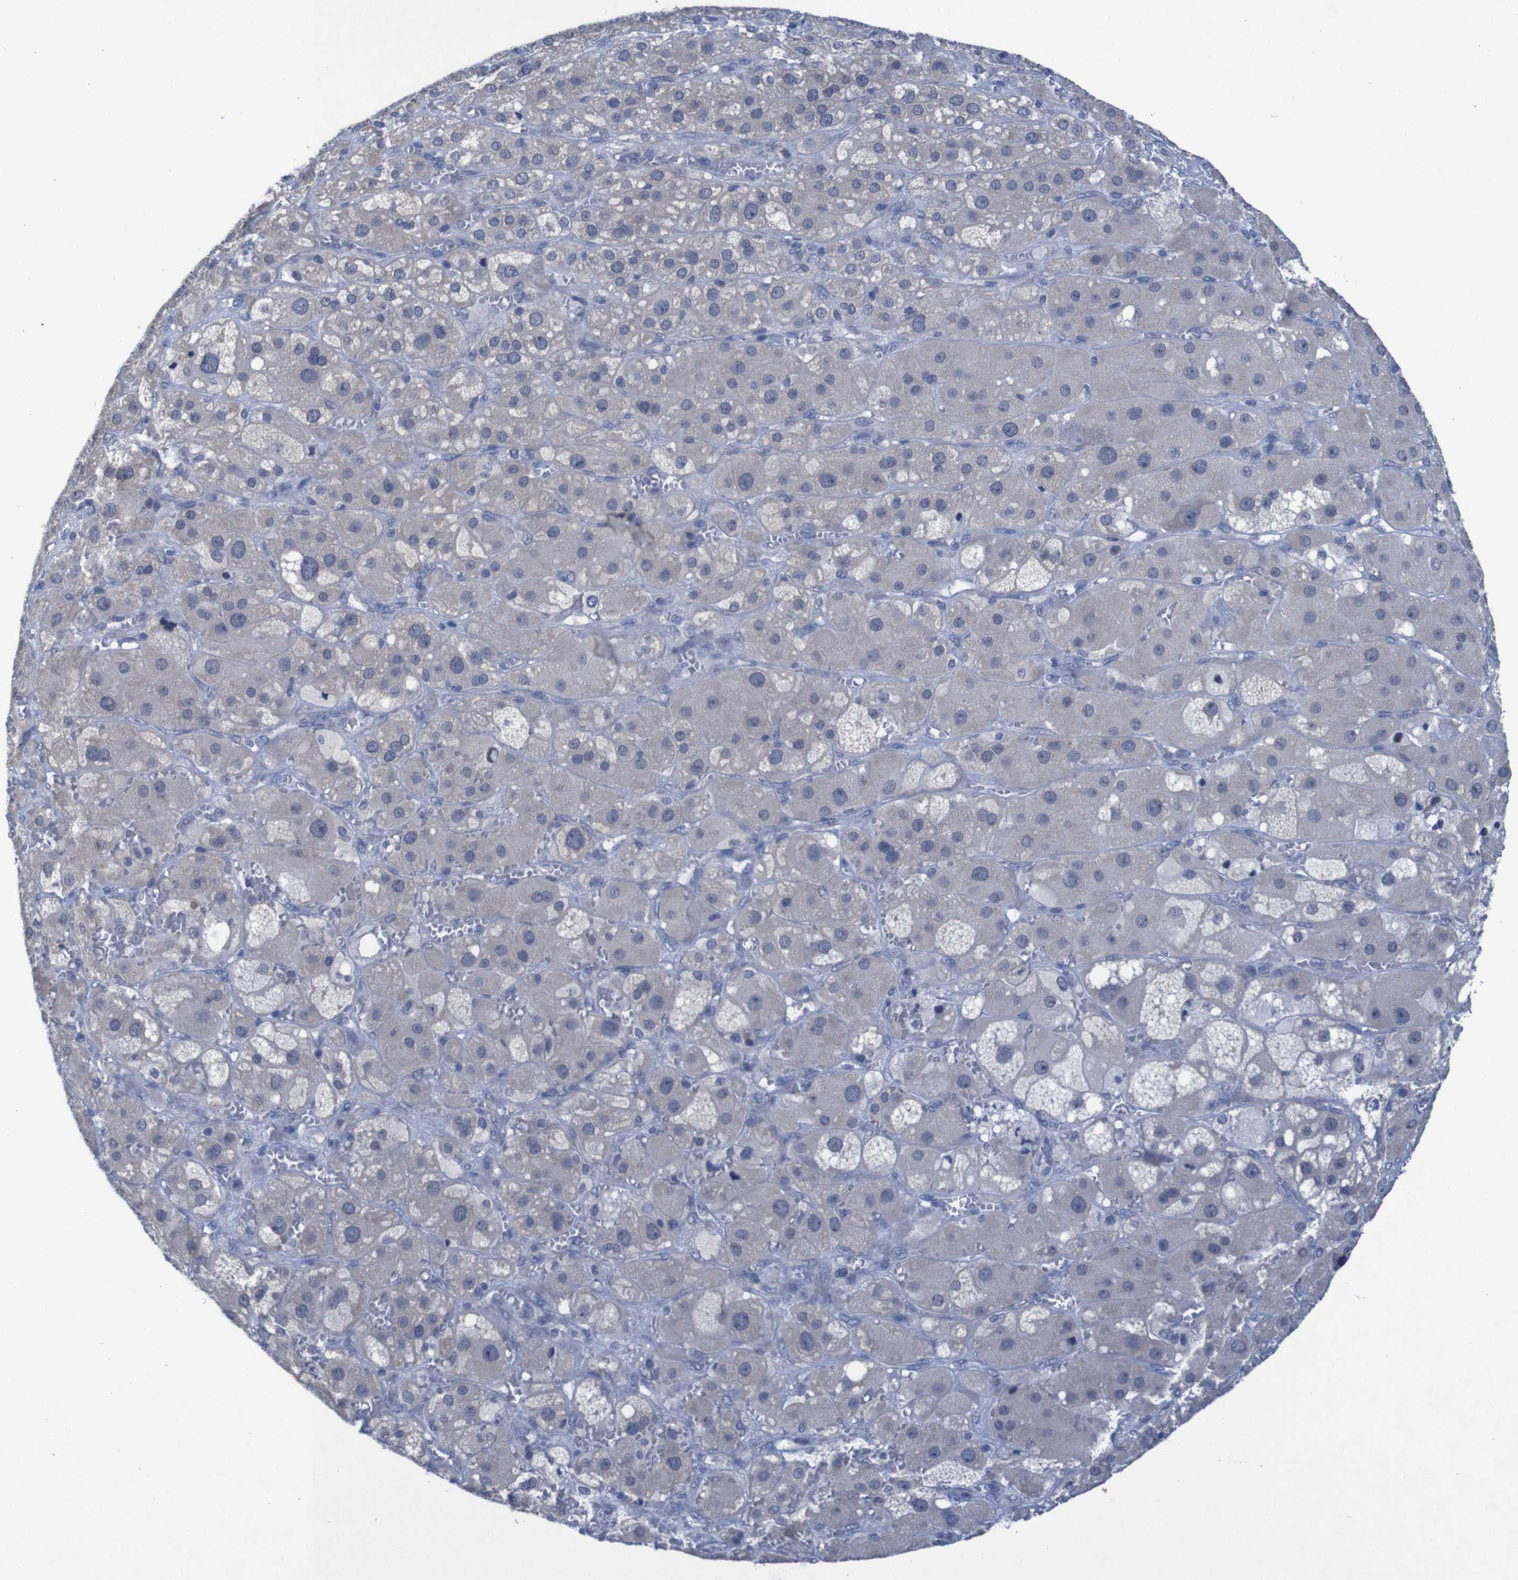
{"staining": {"intensity": "negative", "quantity": "none", "location": "none"}, "tissue": "adrenal gland", "cell_type": "Glandular cells", "image_type": "normal", "snomed": [{"axis": "morphology", "description": "Normal tissue, NOS"}, {"axis": "topography", "description": "Adrenal gland"}], "caption": "A high-resolution histopathology image shows immunohistochemistry (IHC) staining of normal adrenal gland, which demonstrates no significant staining in glandular cells. Nuclei are stained in blue.", "gene": "CLDN18", "patient": {"sex": "female", "age": 47}}